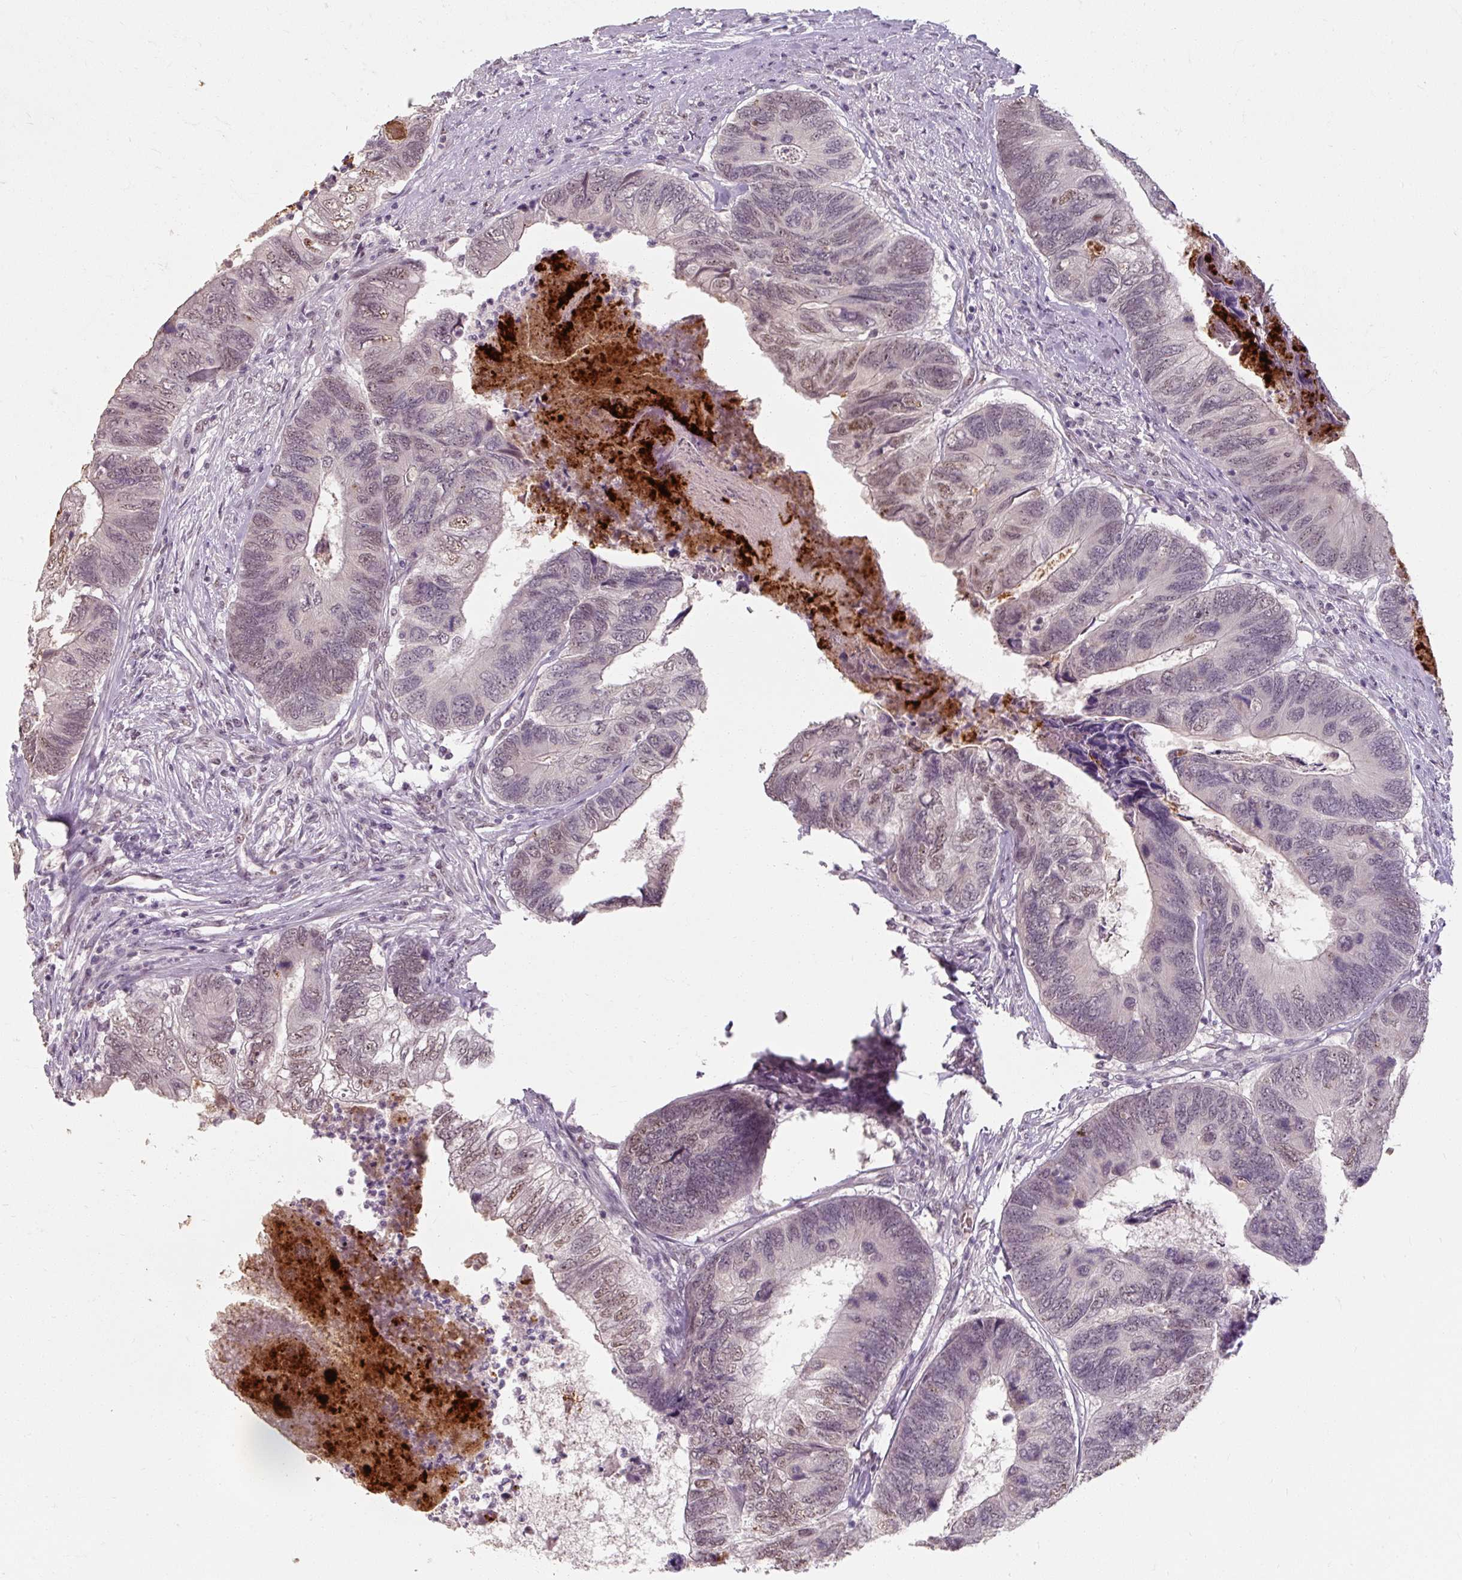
{"staining": {"intensity": "moderate", "quantity": "25%-75%", "location": "nuclear"}, "tissue": "colorectal cancer", "cell_type": "Tumor cells", "image_type": "cancer", "snomed": [{"axis": "morphology", "description": "Adenocarcinoma, NOS"}, {"axis": "topography", "description": "Colon"}], "caption": "IHC photomicrograph of adenocarcinoma (colorectal) stained for a protein (brown), which displays medium levels of moderate nuclear staining in about 25%-75% of tumor cells.", "gene": "ZFTRAF1", "patient": {"sex": "female", "age": 67}}